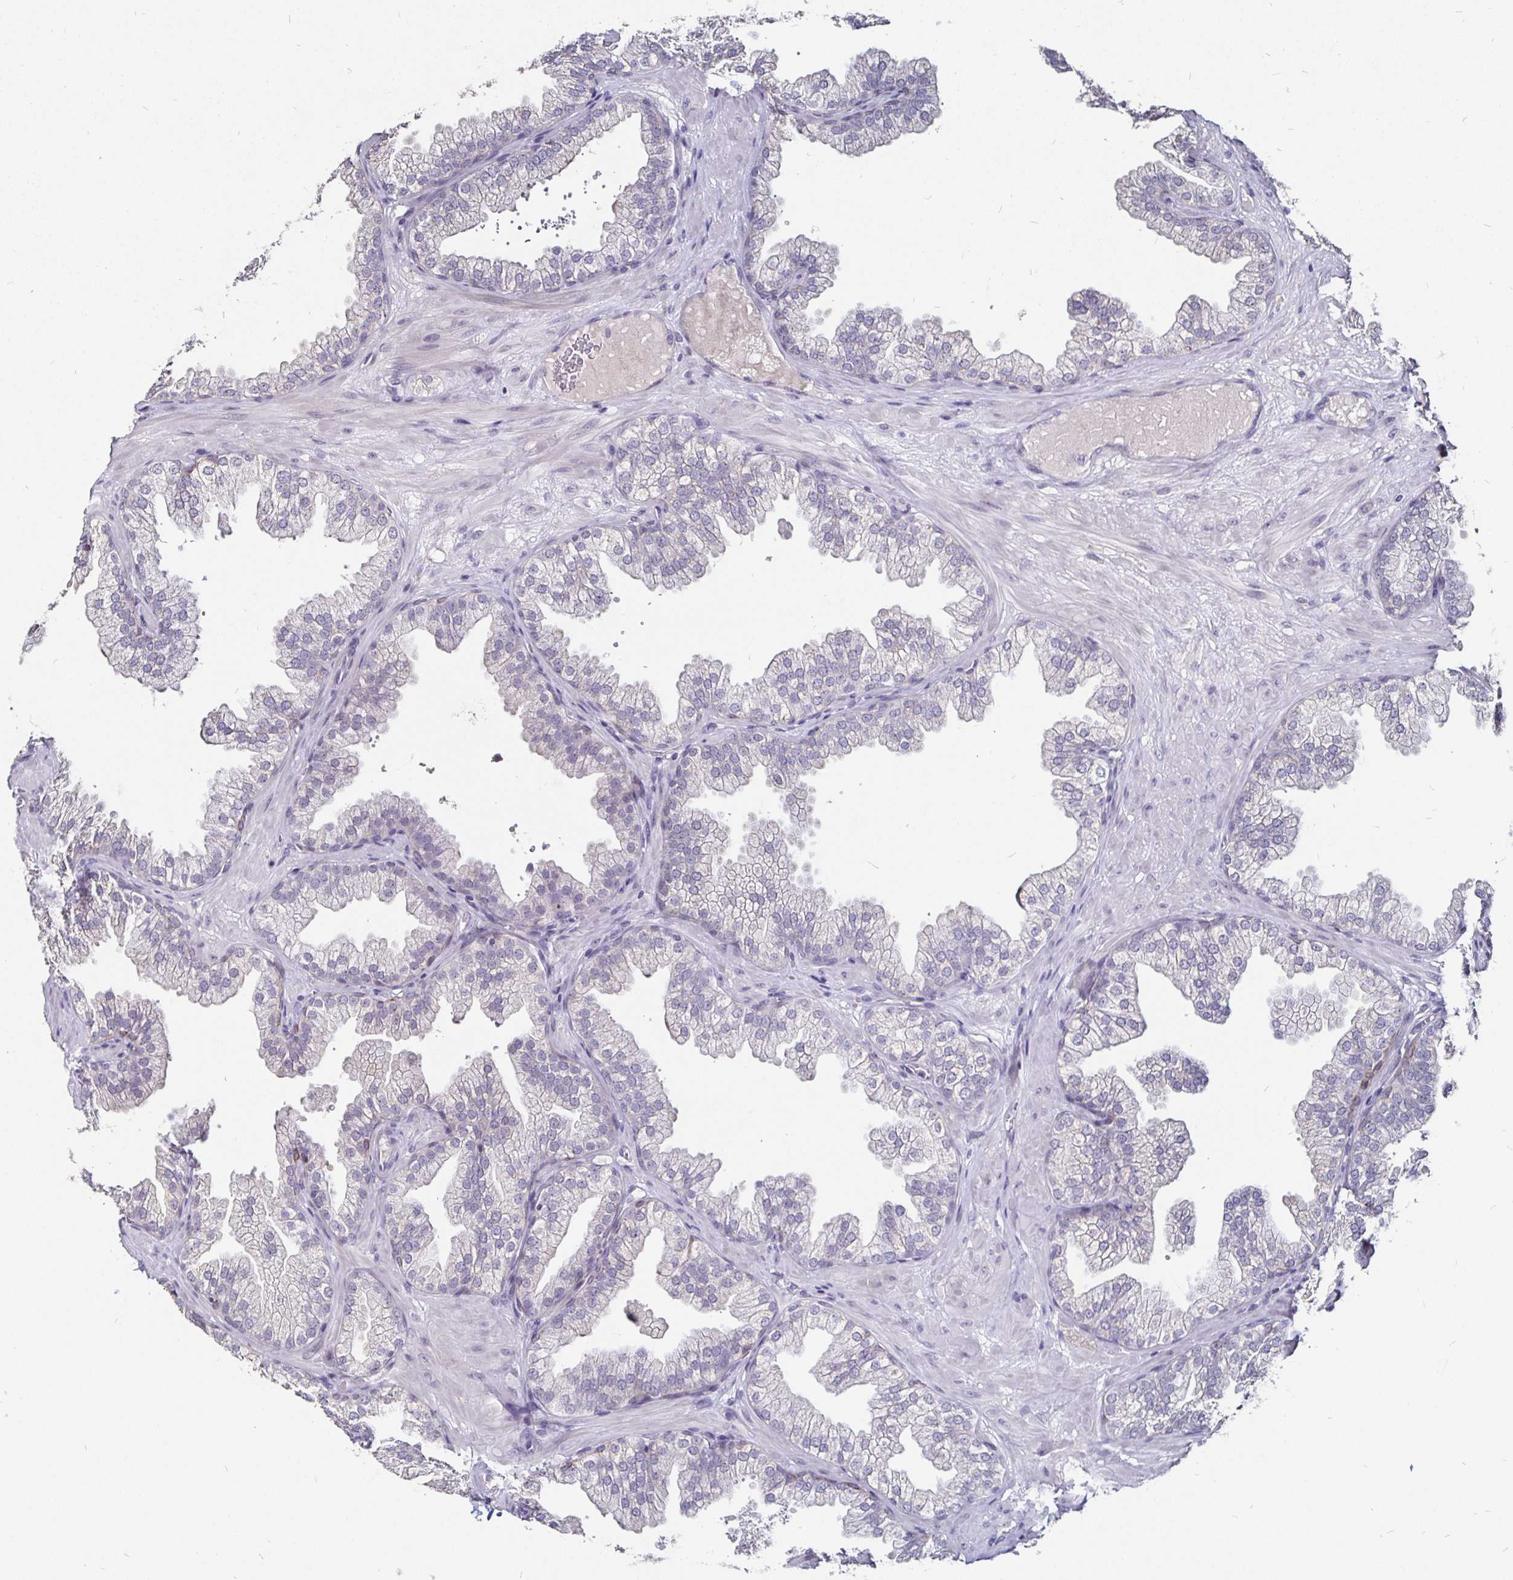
{"staining": {"intensity": "negative", "quantity": "none", "location": "none"}, "tissue": "prostate", "cell_type": "Glandular cells", "image_type": "normal", "snomed": [{"axis": "morphology", "description": "Normal tissue, NOS"}, {"axis": "topography", "description": "Prostate"}], "caption": "Immunohistochemistry image of unremarkable prostate stained for a protein (brown), which shows no staining in glandular cells. (Stains: DAB immunohistochemistry (IHC) with hematoxylin counter stain, Microscopy: brightfield microscopy at high magnification).", "gene": "FAIM2", "patient": {"sex": "male", "age": 37}}